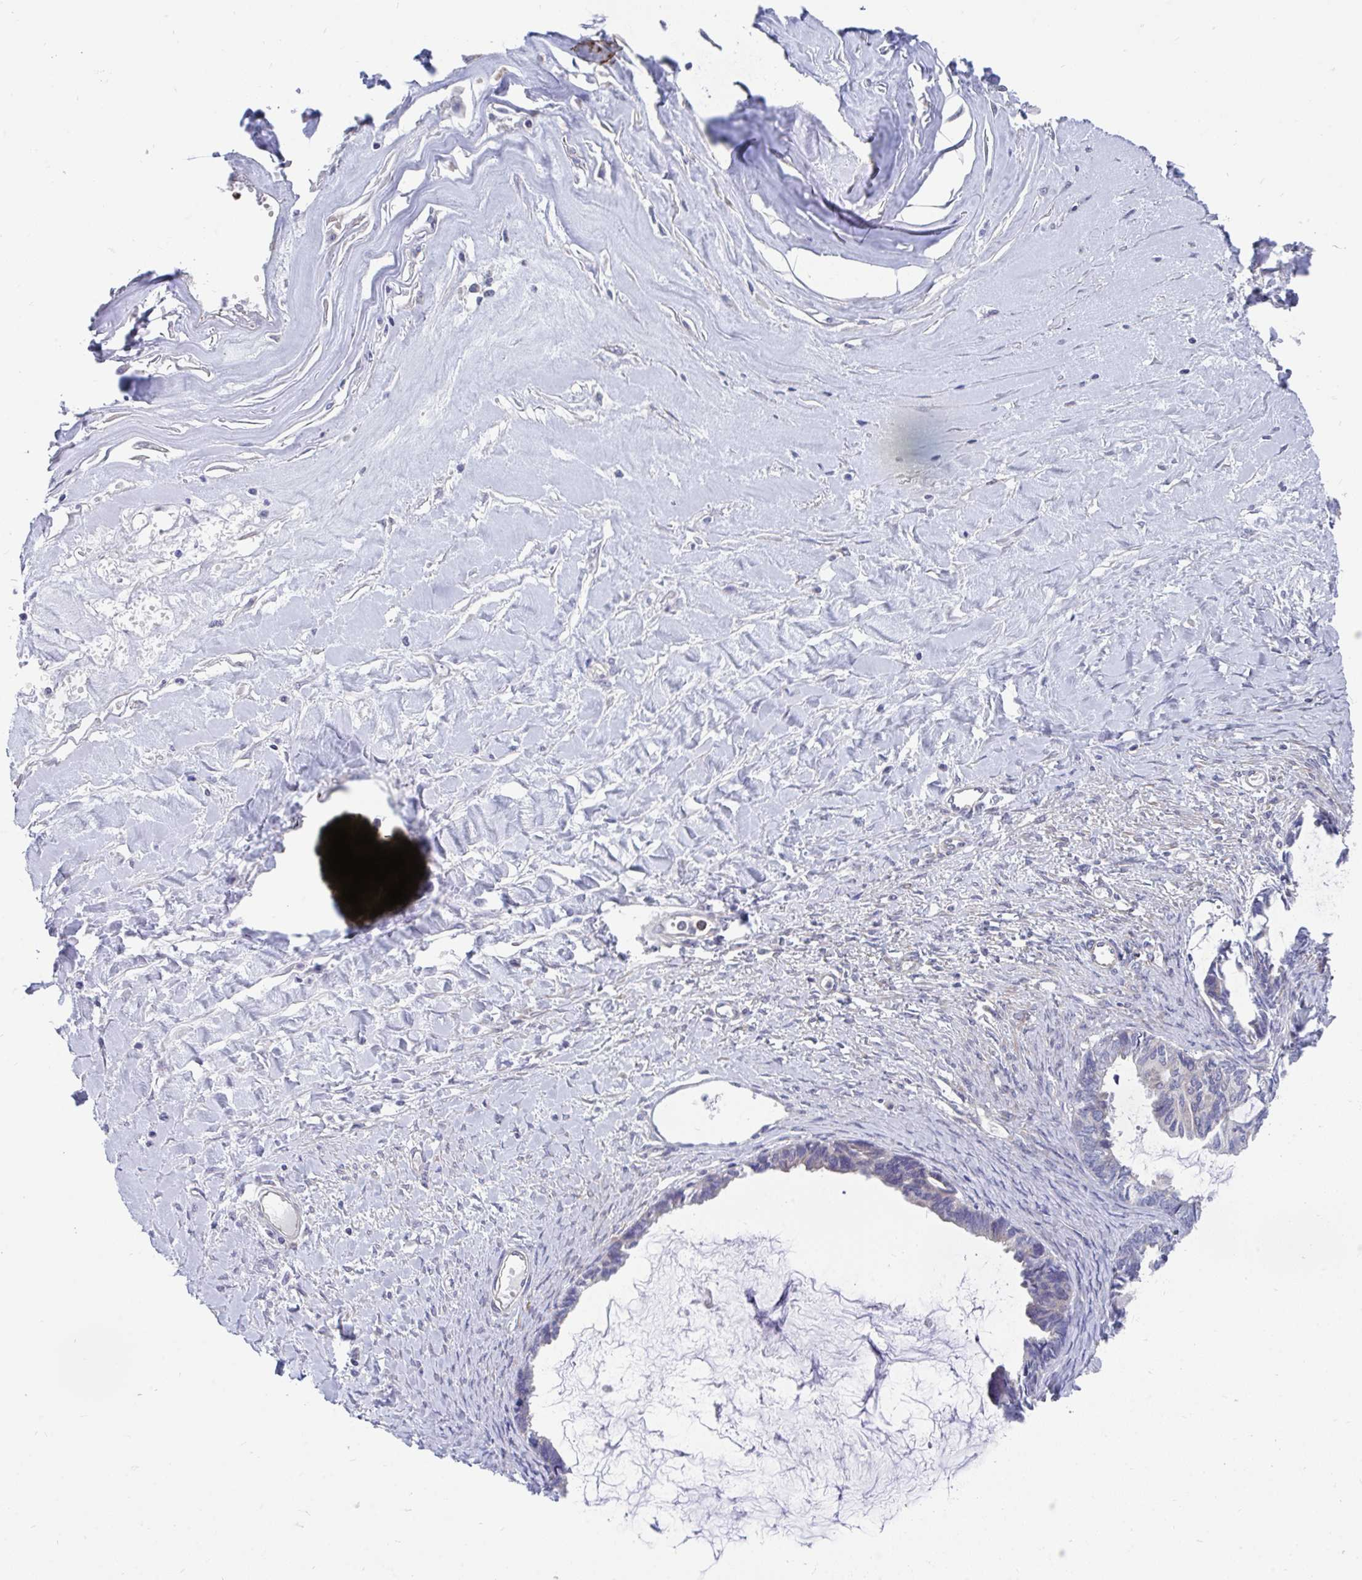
{"staining": {"intensity": "negative", "quantity": "none", "location": "none"}, "tissue": "ovarian cancer", "cell_type": "Tumor cells", "image_type": "cancer", "snomed": [{"axis": "morphology", "description": "Cystadenocarcinoma, mucinous, NOS"}, {"axis": "topography", "description": "Ovary"}], "caption": "The image reveals no staining of tumor cells in ovarian mucinous cystadenocarcinoma.", "gene": "FHIP1B", "patient": {"sex": "female", "age": 61}}